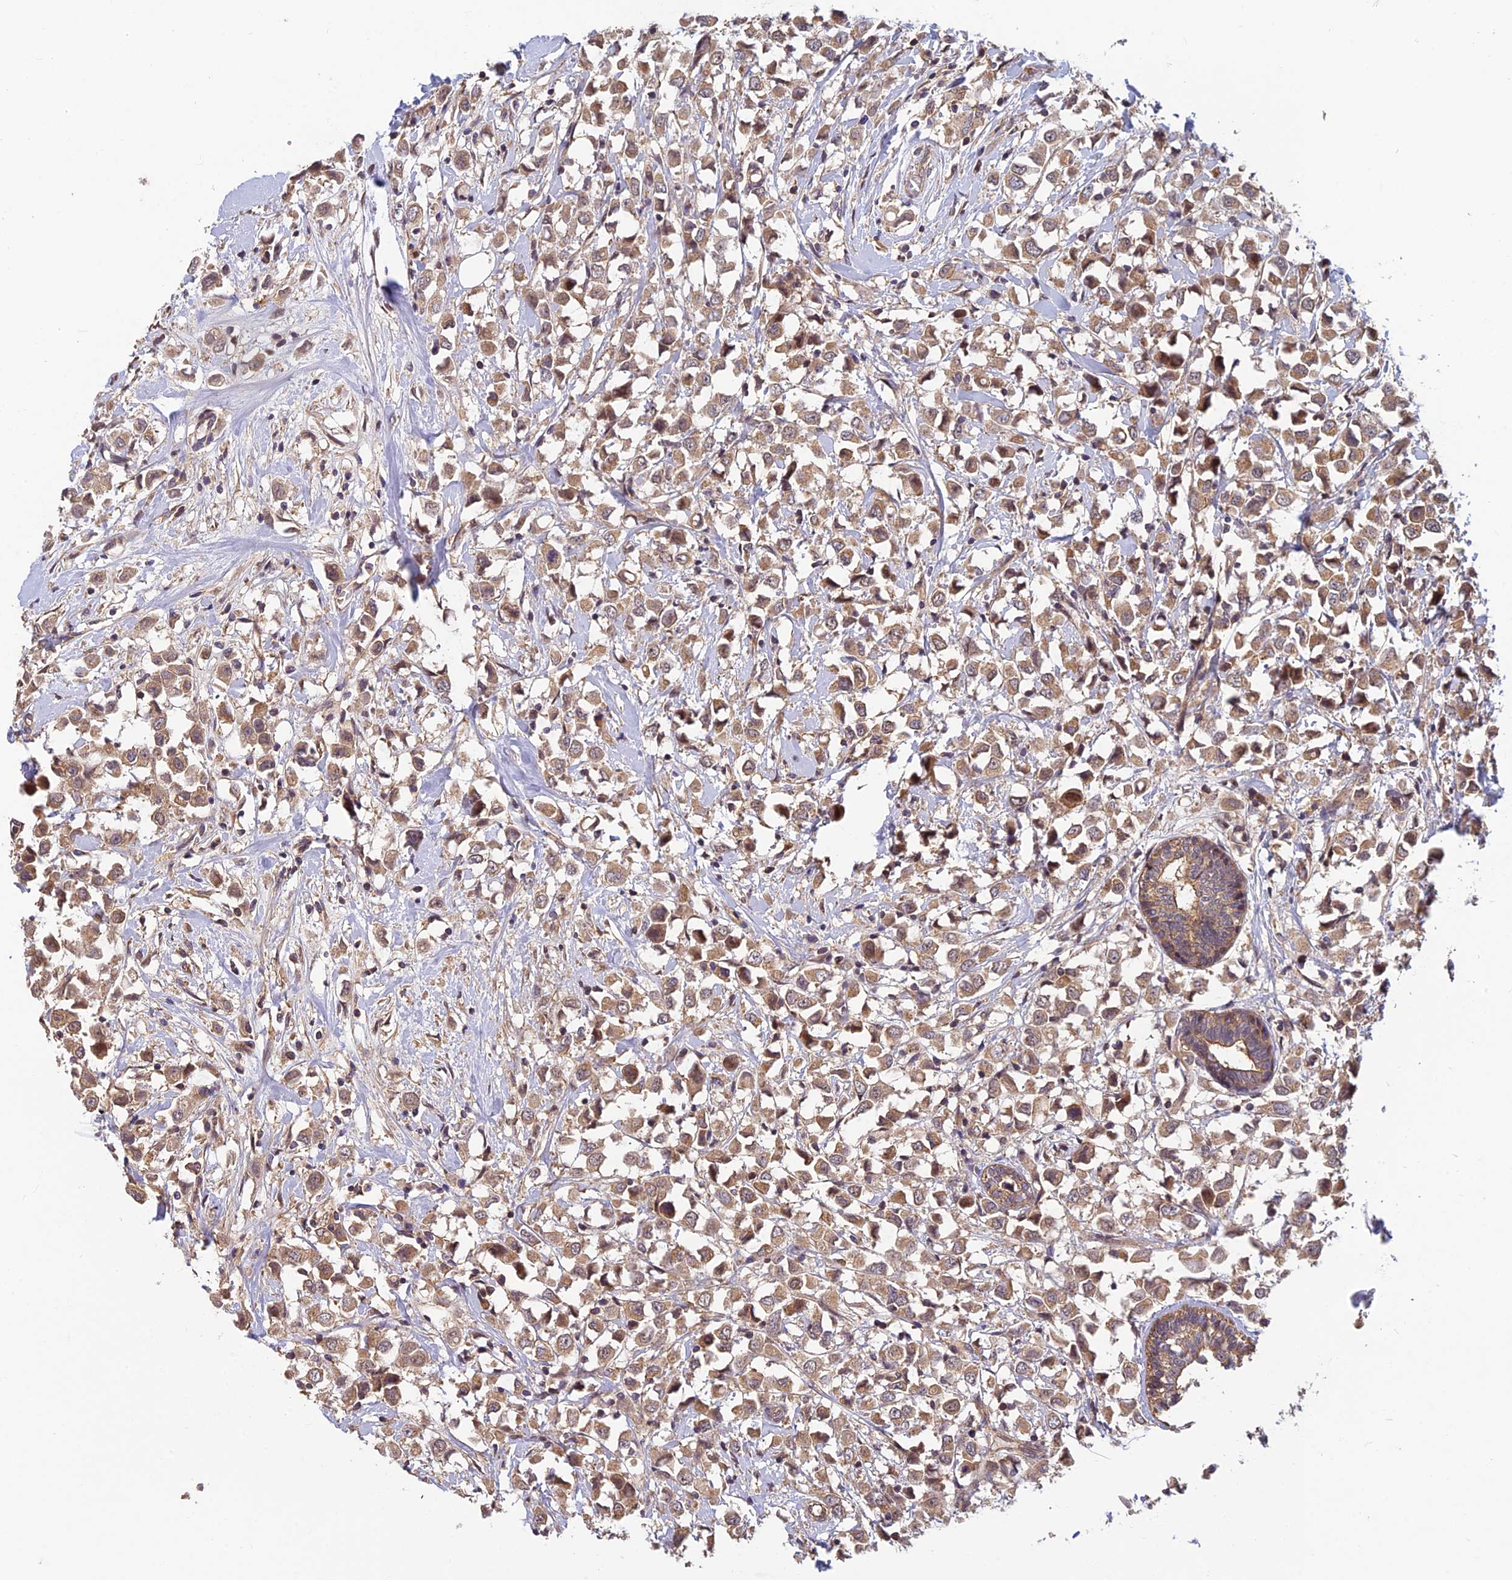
{"staining": {"intensity": "moderate", "quantity": ">75%", "location": "cytoplasmic/membranous"}, "tissue": "breast cancer", "cell_type": "Tumor cells", "image_type": "cancer", "snomed": [{"axis": "morphology", "description": "Duct carcinoma"}, {"axis": "topography", "description": "Breast"}], "caption": "This photomicrograph displays intraductal carcinoma (breast) stained with immunohistochemistry to label a protein in brown. The cytoplasmic/membranous of tumor cells show moderate positivity for the protein. Nuclei are counter-stained blue.", "gene": "PIKFYVE", "patient": {"sex": "female", "age": 61}}